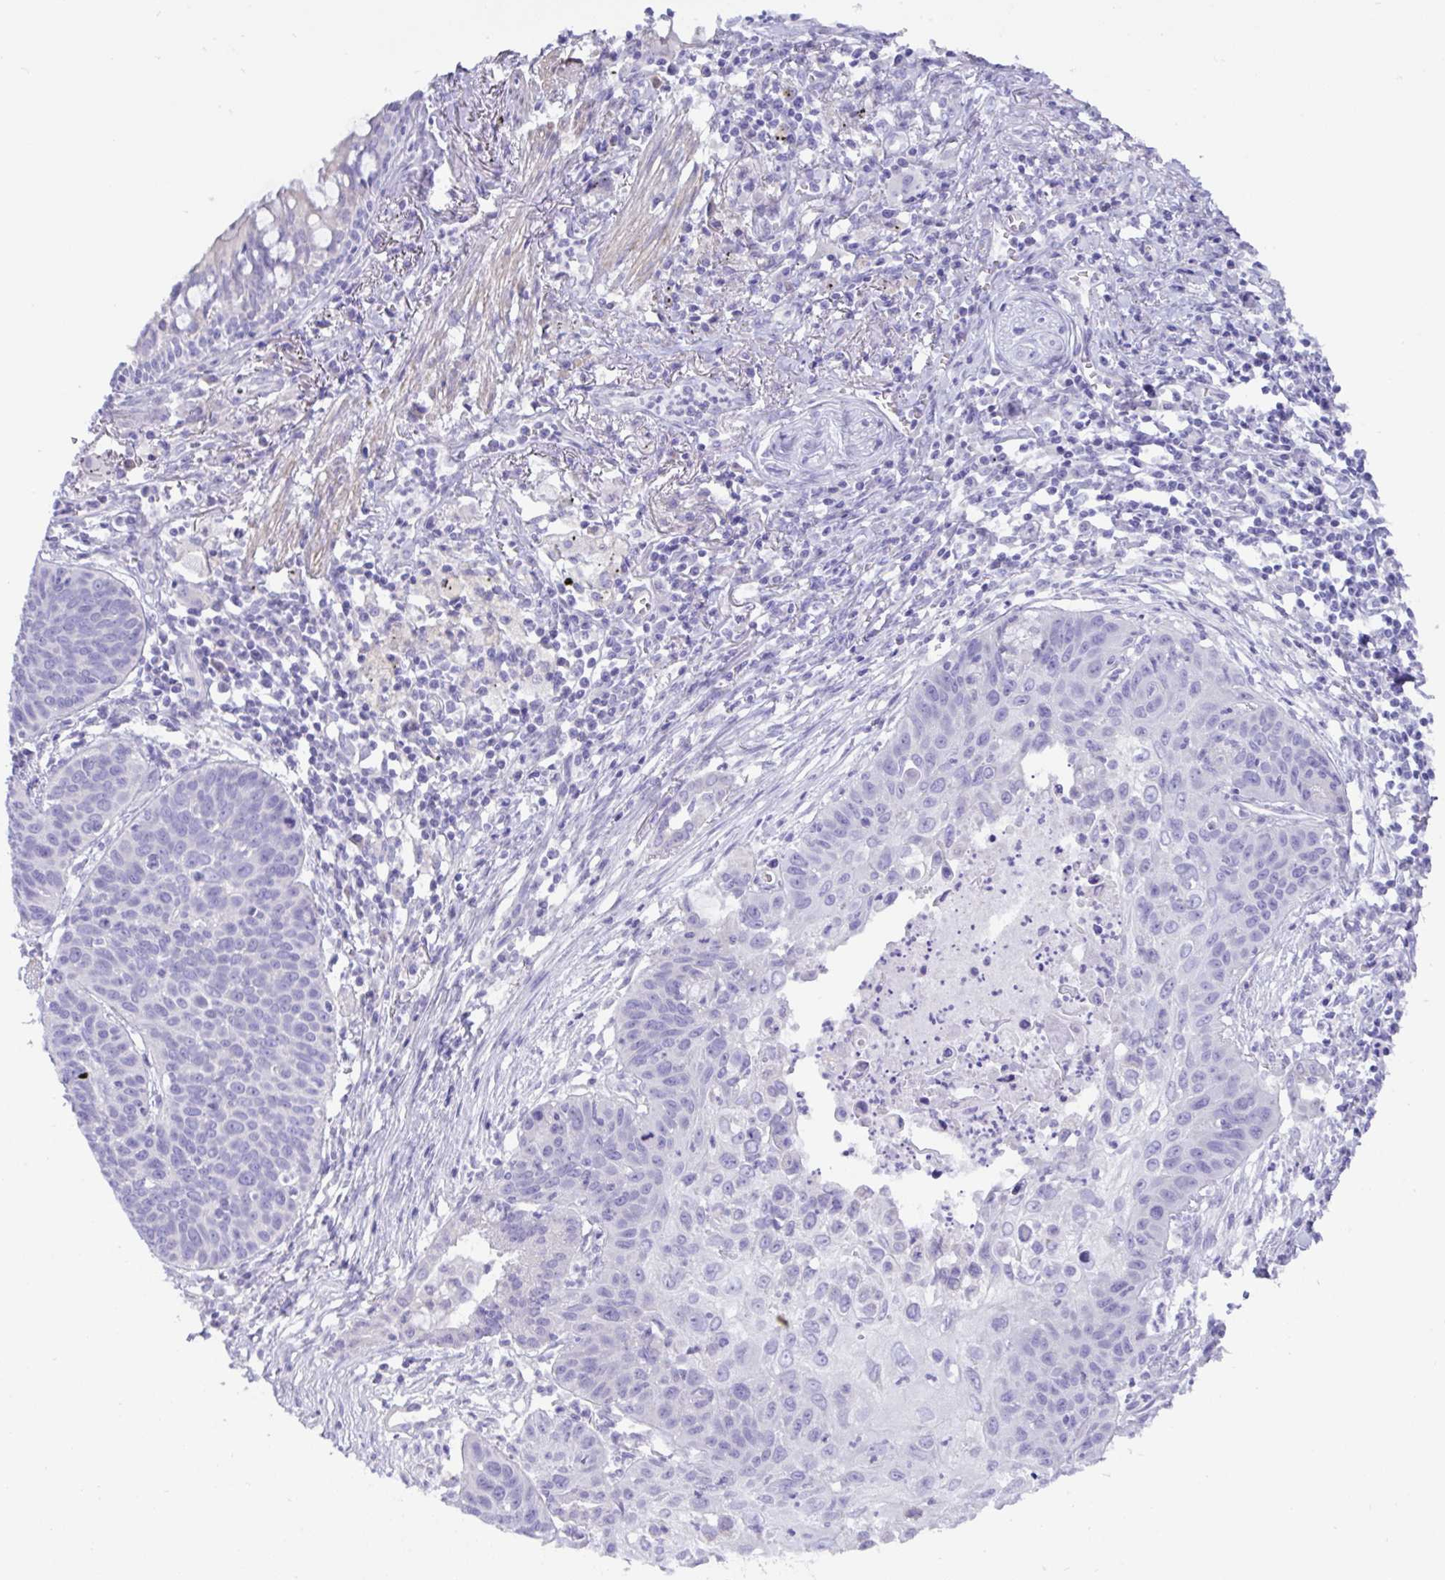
{"staining": {"intensity": "negative", "quantity": "none", "location": "none"}, "tissue": "lung cancer", "cell_type": "Tumor cells", "image_type": "cancer", "snomed": [{"axis": "morphology", "description": "Squamous cell carcinoma, NOS"}, {"axis": "topography", "description": "Lung"}], "caption": "Tumor cells are negative for brown protein staining in lung squamous cell carcinoma.", "gene": "MED11", "patient": {"sex": "male", "age": 71}}